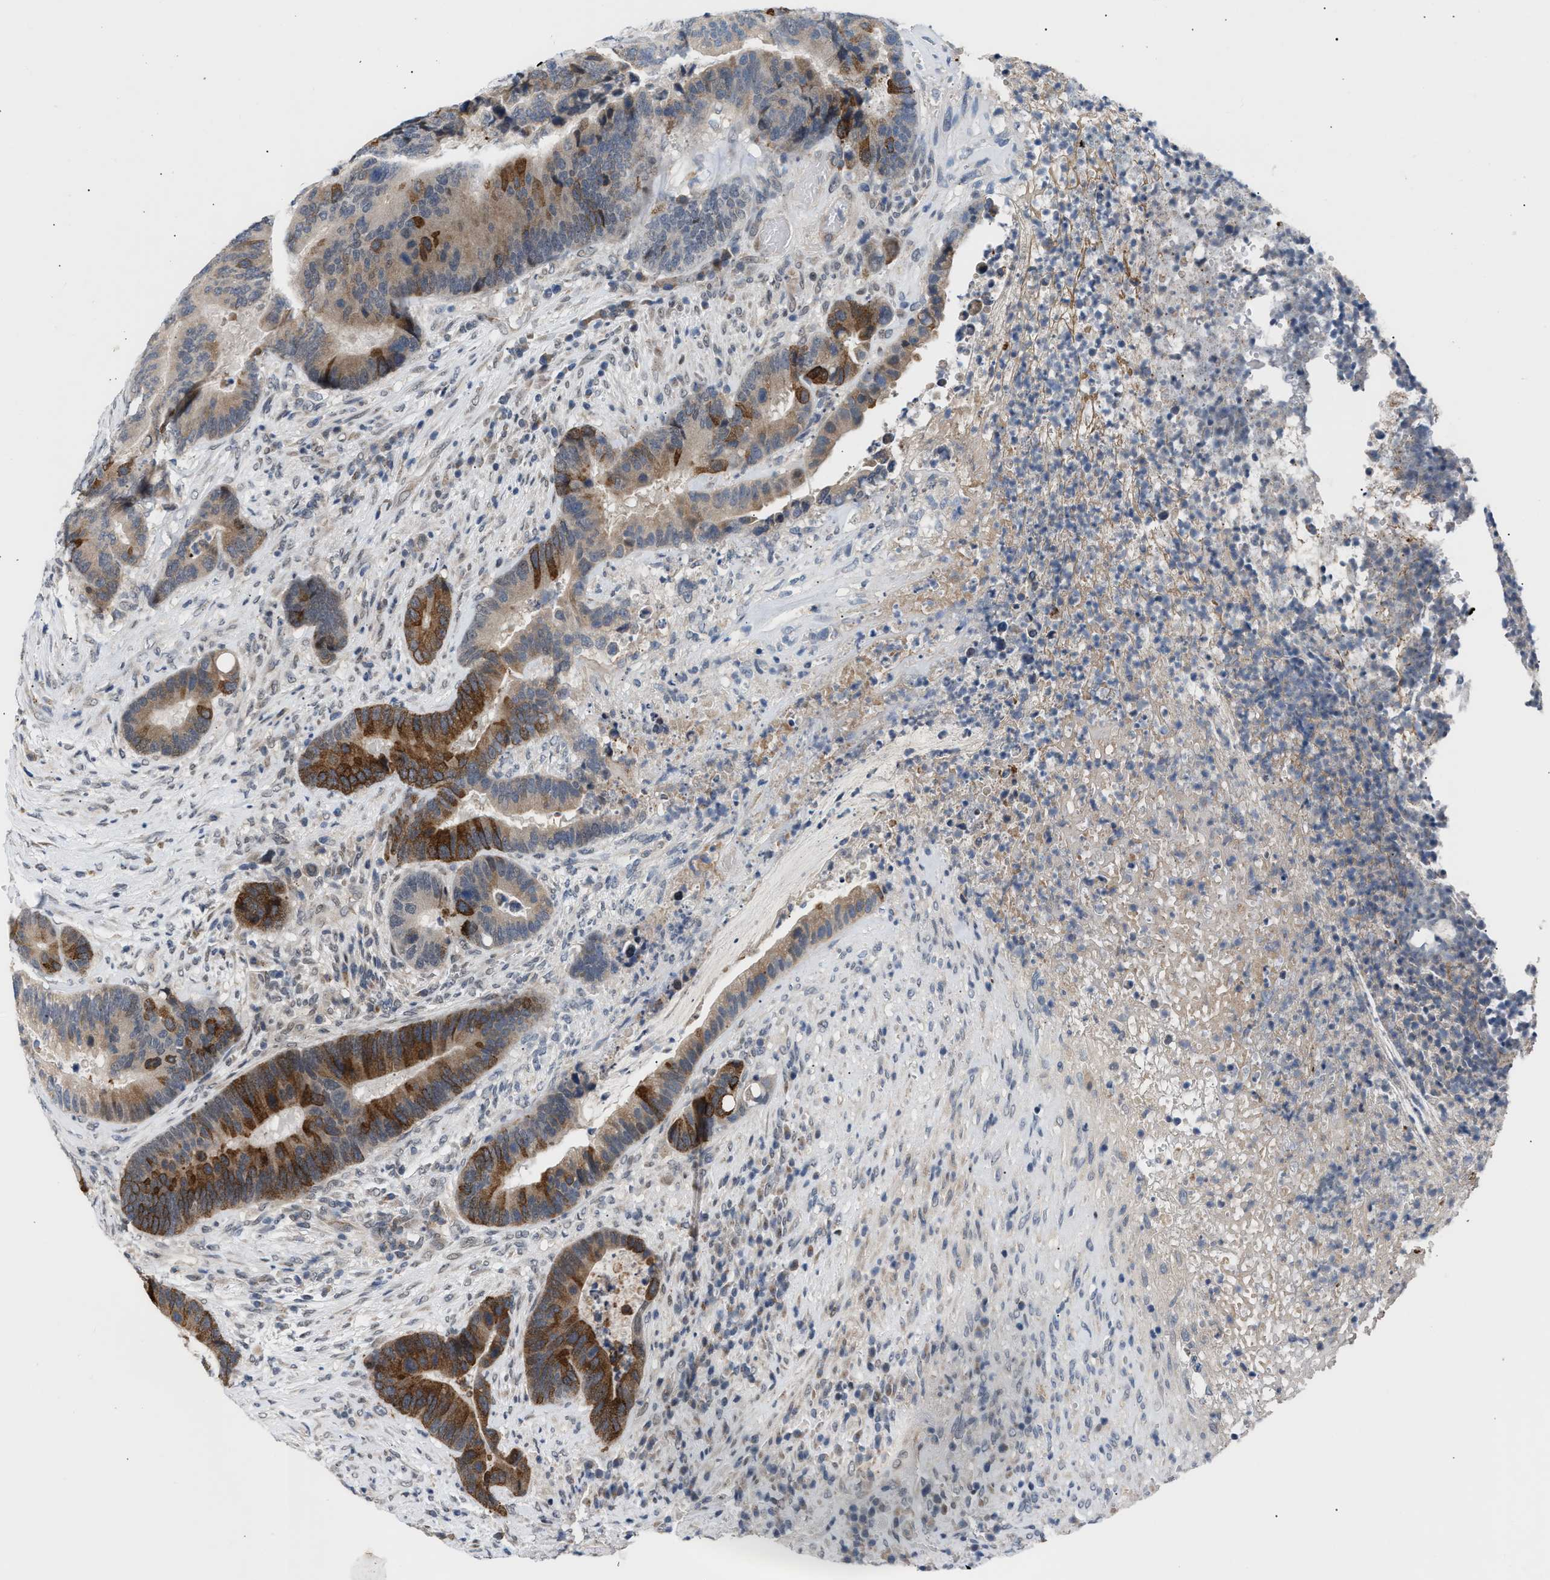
{"staining": {"intensity": "strong", "quantity": ">75%", "location": "cytoplasmic/membranous"}, "tissue": "colorectal cancer", "cell_type": "Tumor cells", "image_type": "cancer", "snomed": [{"axis": "morphology", "description": "Adenocarcinoma, NOS"}, {"axis": "topography", "description": "Rectum"}], "caption": "Protein analysis of adenocarcinoma (colorectal) tissue reveals strong cytoplasmic/membranous expression in about >75% of tumor cells. (DAB IHC with brightfield microscopy, high magnification).", "gene": "TXNRD3", "patient": {"sex": "female", "age": 89}}